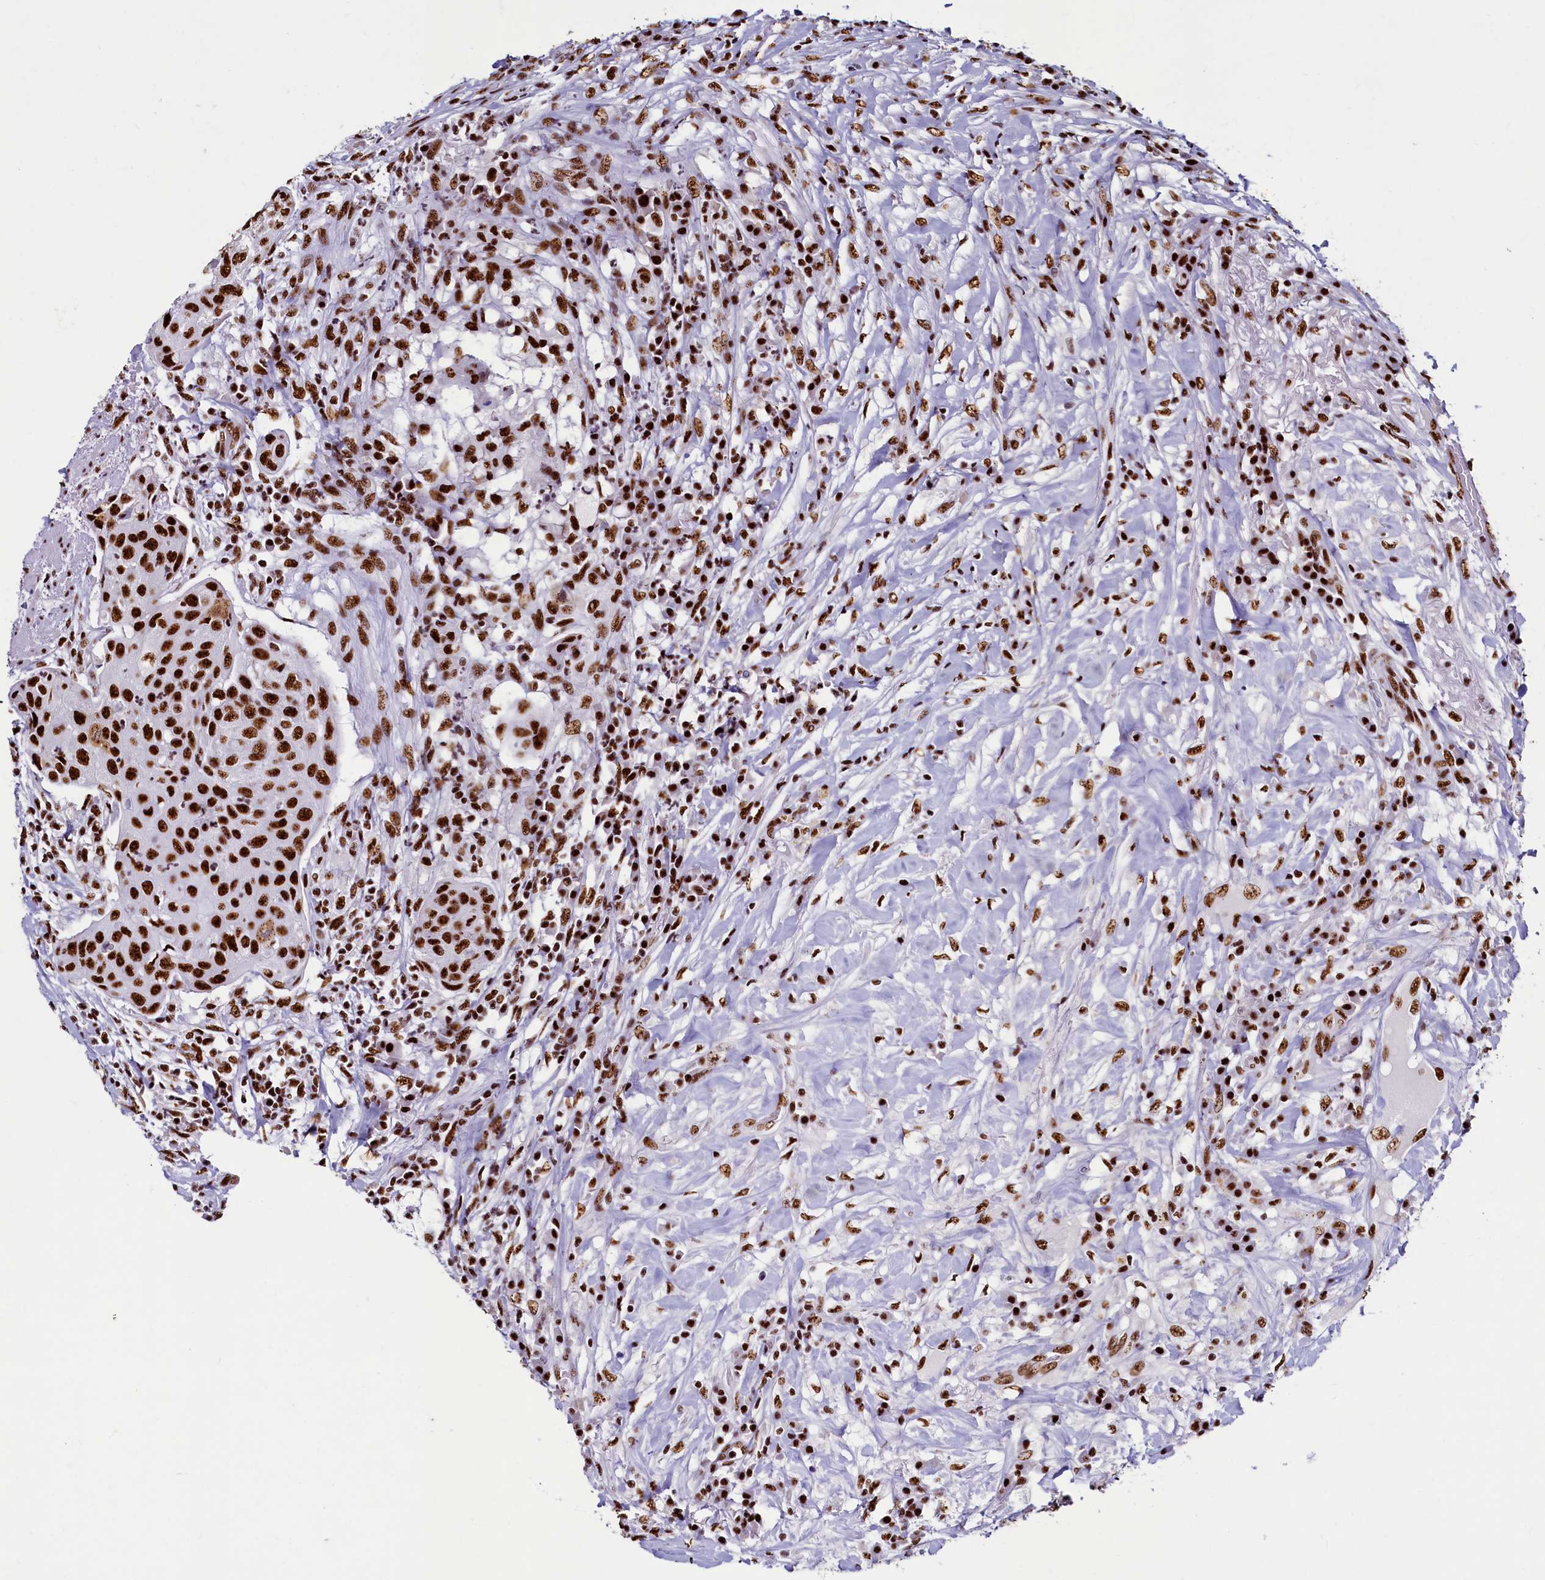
{"staining": {"intensity": "strong", "quantity": ">75%", "location": "nuclear"}, "tissue": "urothelial cancer", "cell_type": "Tumor cells", "image_type": "cancer", "snomed": [{"axis": "morphology", "description": "Urothelial carcinoma, High grade"}, {"axis": "topography", "description": "Urinary bladder"}], "caption": "Immunohistochemistry (IHC) of human urothelial cancer shows high levels of strong nuclear staining in approximately >75% of tumor cells.", "gene": "SRRM2", "patient": {"sex": "female", "age": 63}}